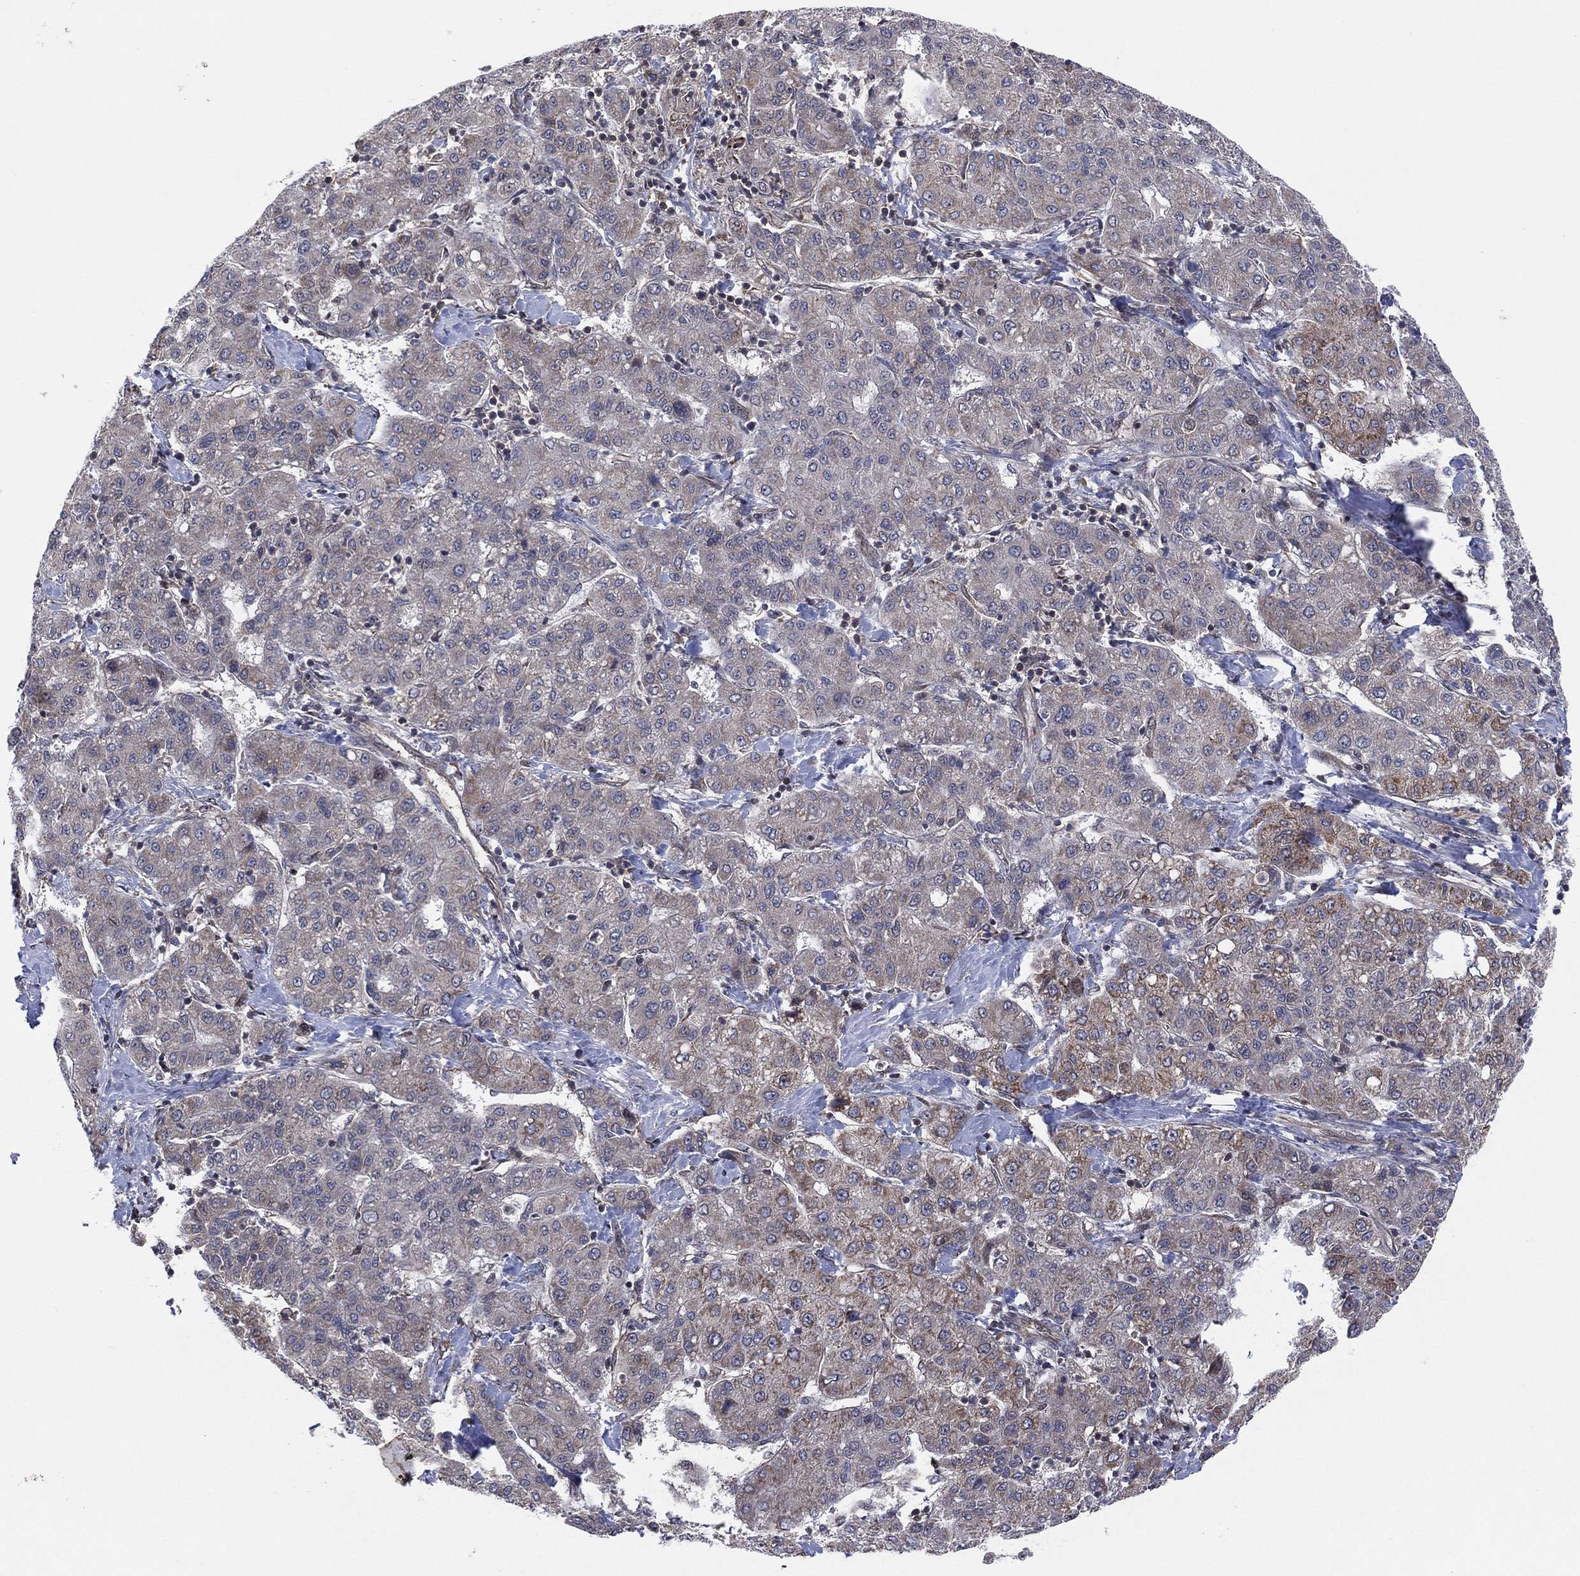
{"staining": {"intensity": "weak", "quantity": "25%-75%", "location": "cytoplasmic/membranous"}, "tissue": "liver cancer", "cell_type": "Tumor cells", "image_type": "cancer", "snomed": [{"axis": "morphology", "description": "Carcinoma, Hepatocellular, NOS"}, {"axis": "topography", "description": "Liver"}], "caption": "Approximately 25%-75% of tumor cells in human liver cancer exhibit weak cytoplasmic/membranous protein staining as visualized by brown immunohistochemical staining.", "gene": "TMCO1", "patient": {"sex": "male", "age": 65}}